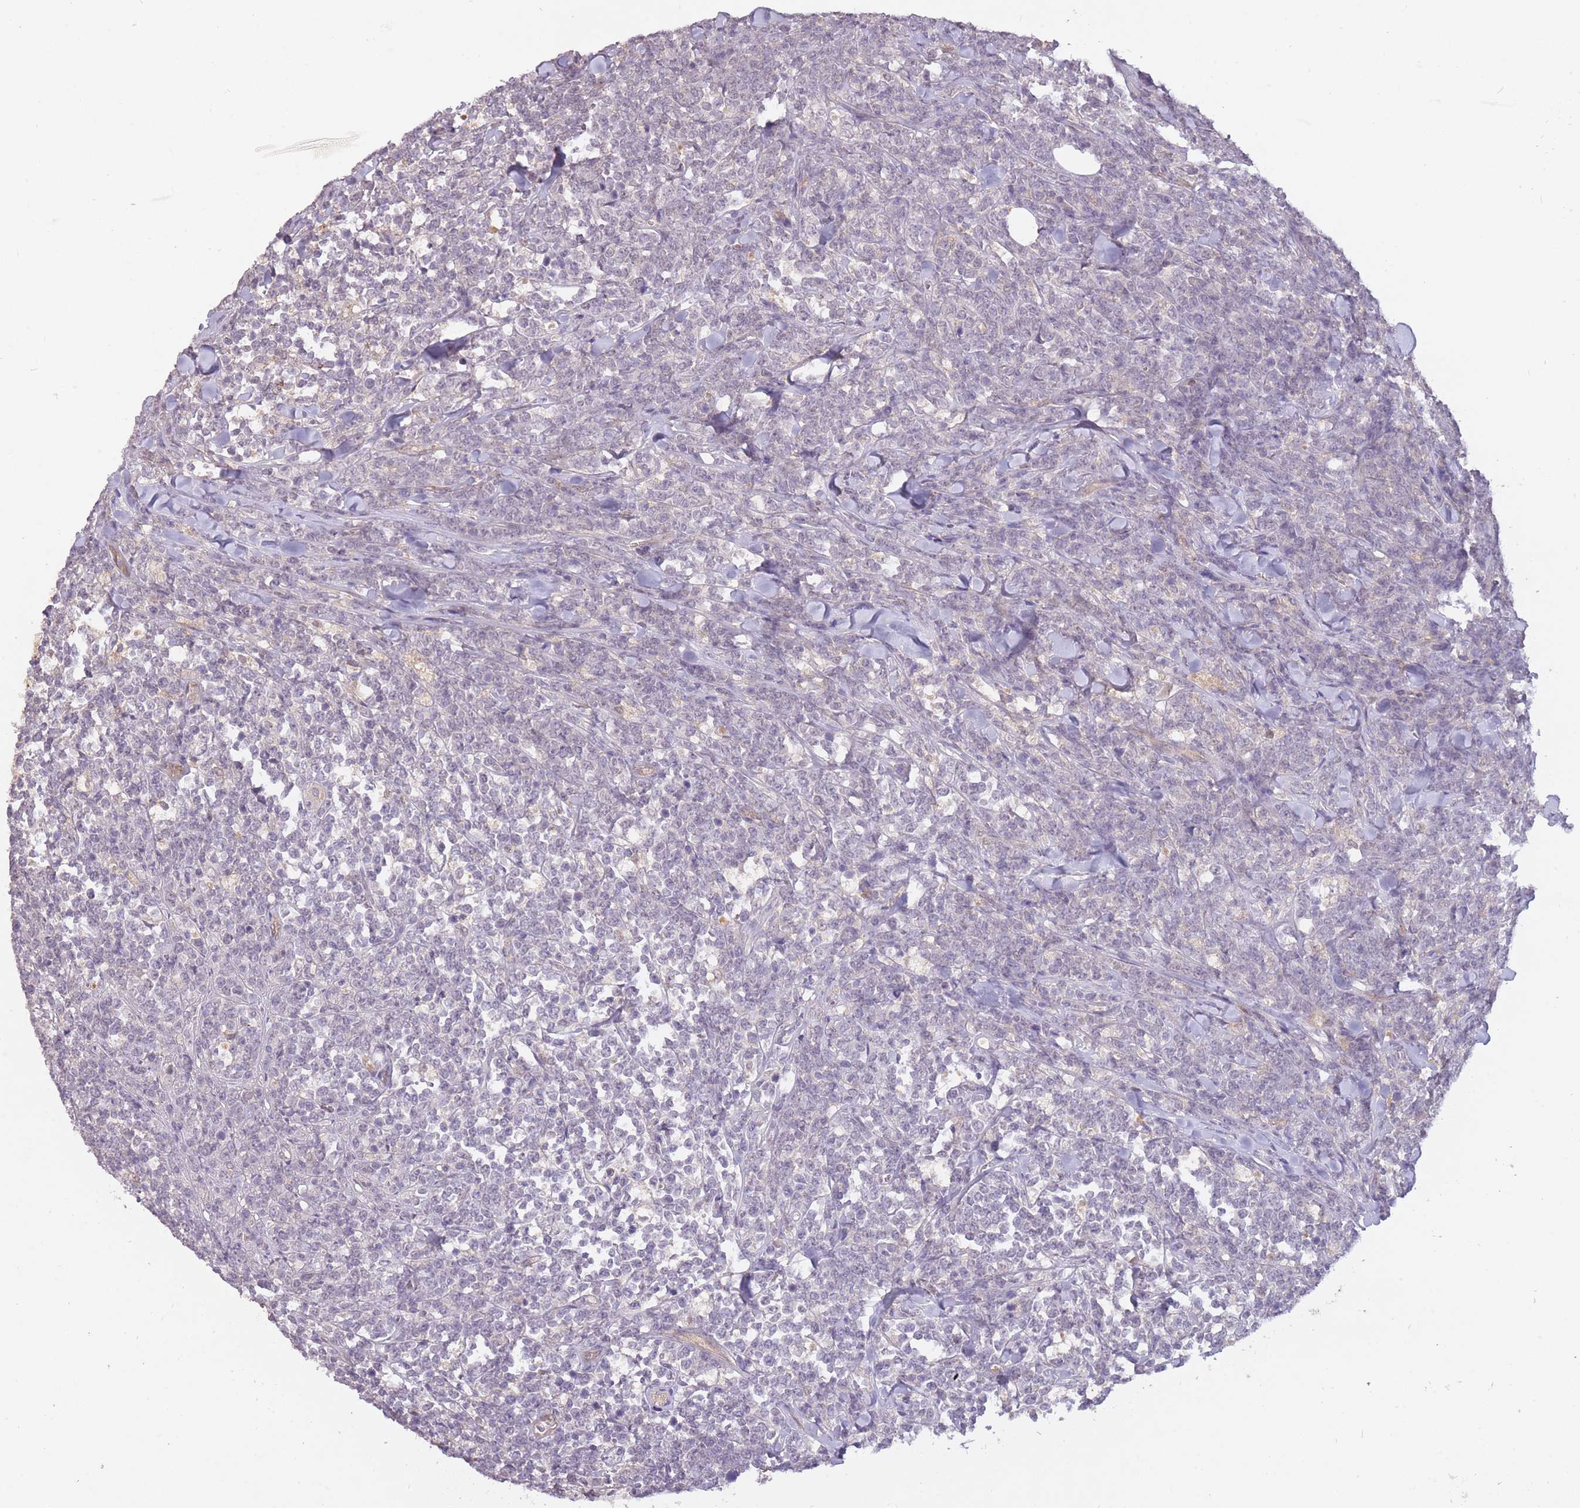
{"staining": {"intensity": "negative", "quantity": "none", "location": "none"}, "tissue": "lymphoma", "cell_type": "Tumor cells", "image_type": "cancer", "snomed": [{"axis": "morphology", "description": "Malignant lymphoma, non-Hodgkin's type, High grade"}, {"axis": "topography", "description": "Small intestine"}], "caption": "Protein analysis of high-grade malignant lymphoma, non-Hodgkin's type demonstrates no significant positivity in tumor cells.", "gene": "LRATD2", "patient": {"sex": "male", "age": 8}}